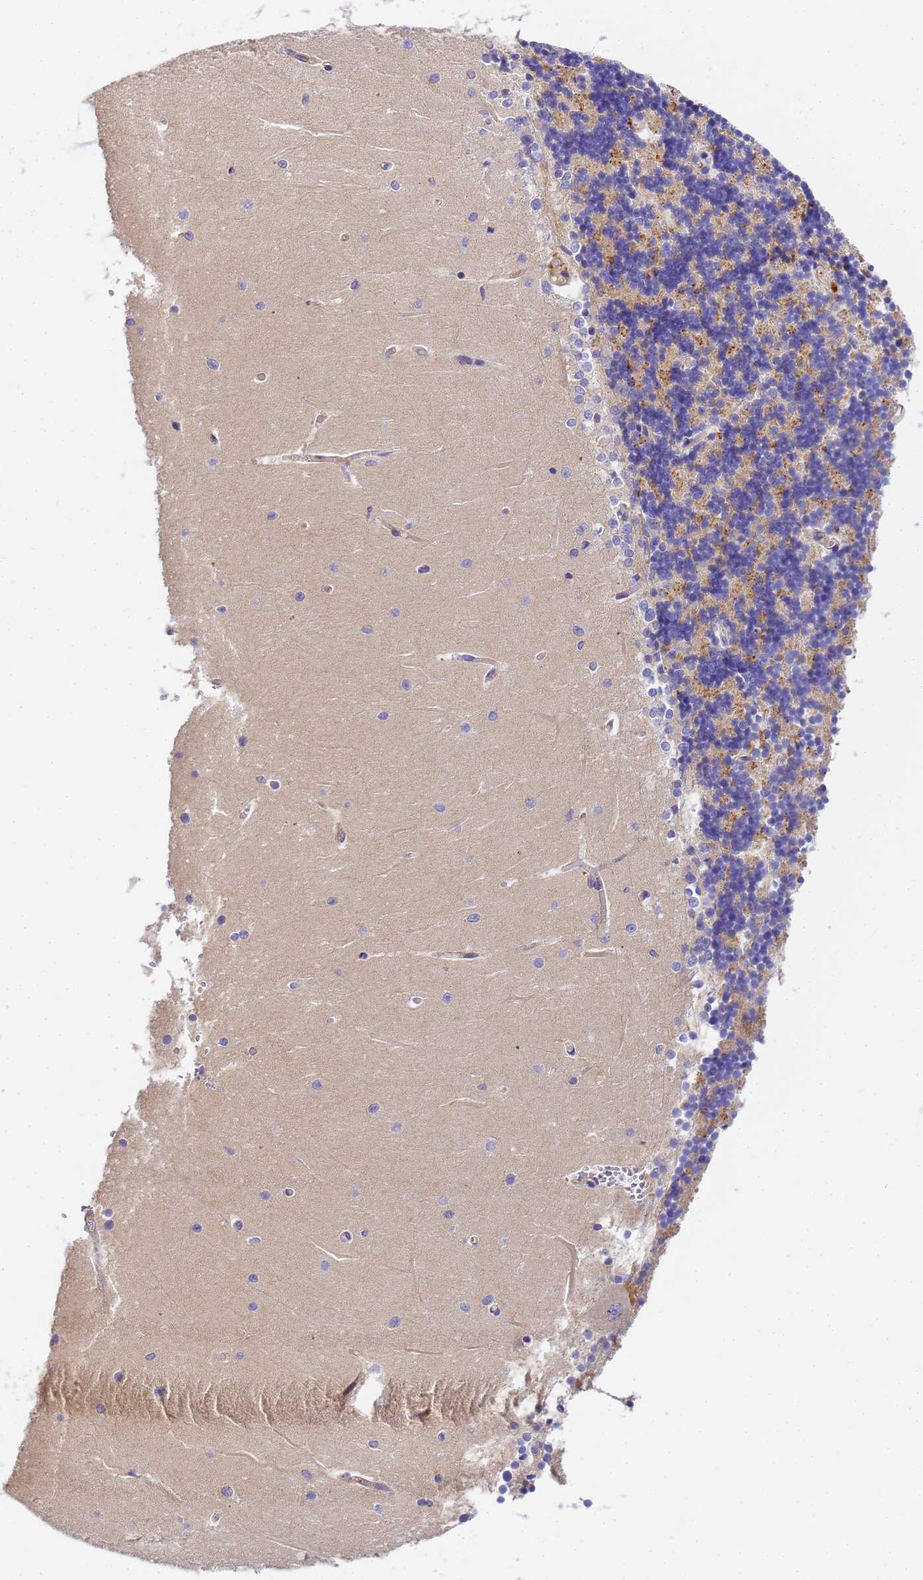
{"staining": {"intensity": "negative", "quantity": "none", "location": "none"}, "tissue": "cerebellum", "cell_type": "Cells in granular layer", "image_type": "normal", "snomed": [{"axis": "morphology", "description": "Normal tissue, NOS"}, {"axis": "topography", "description": "Cerebellum"}], "caption": "Protein analysis of benign cerebellum exhibits no significant positivity in cells in granular layer.", "gene": "MYL10", "patient": {"sex": "male", "age": 37}}